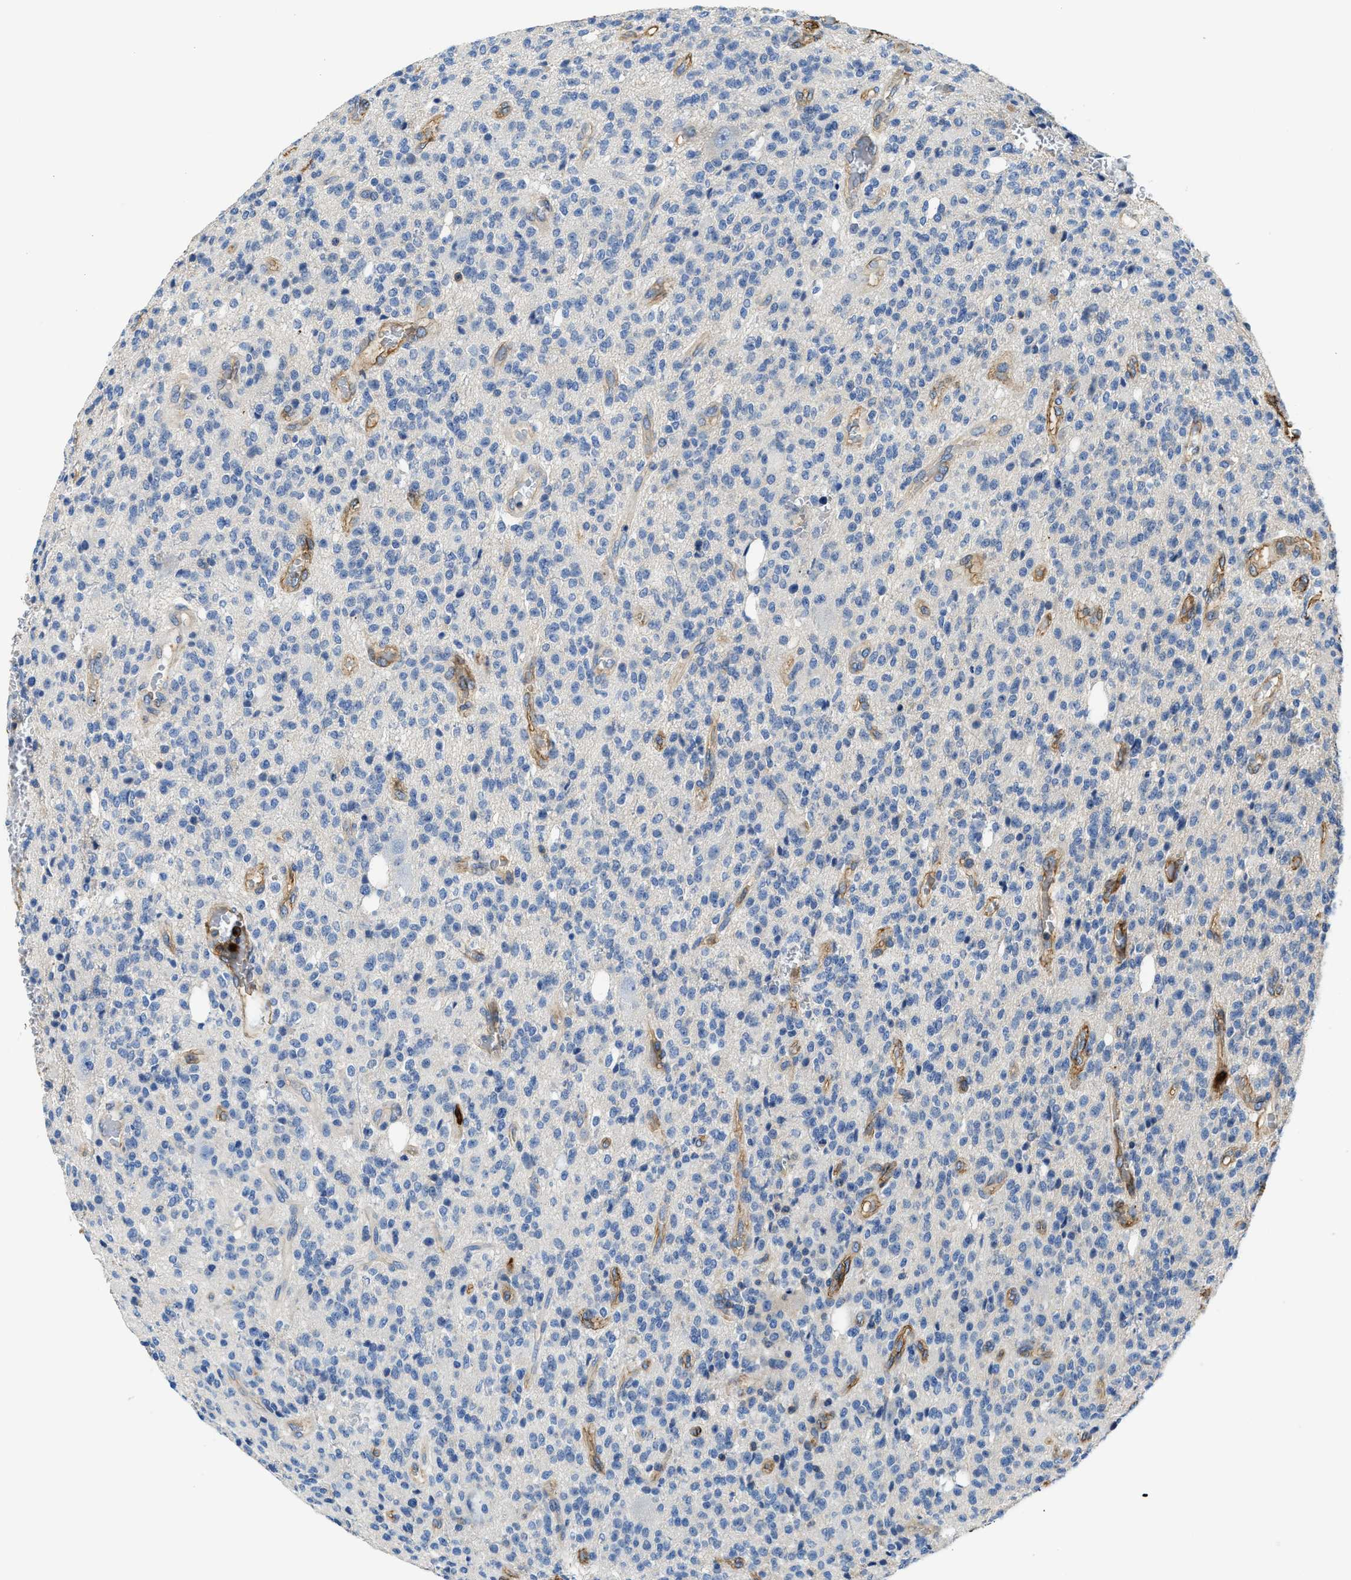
{"staining": {"intensity": "negative", "quantity": "none", "location": "none"}, "tissue": "glioma", "cell_type": "Tumor cells", "image_type": "cancer", "snomed": [{"axis": "morphology", "description": "Glioma, malignant, High grade"}, {"axis": "topography", "description": "Brain"}], "caption": "Immunohistochemistry histopathology image of high-grade glioma (malignant) stained for a protein (brown), which shows no staining in tumor cells. Brightfield microscopy of IHC stained with DAB (brown) and hematoxylin (blue), captured at high magnification.", "gene": "TRAF6", "patient": {"sex": "male", "age": 34}}